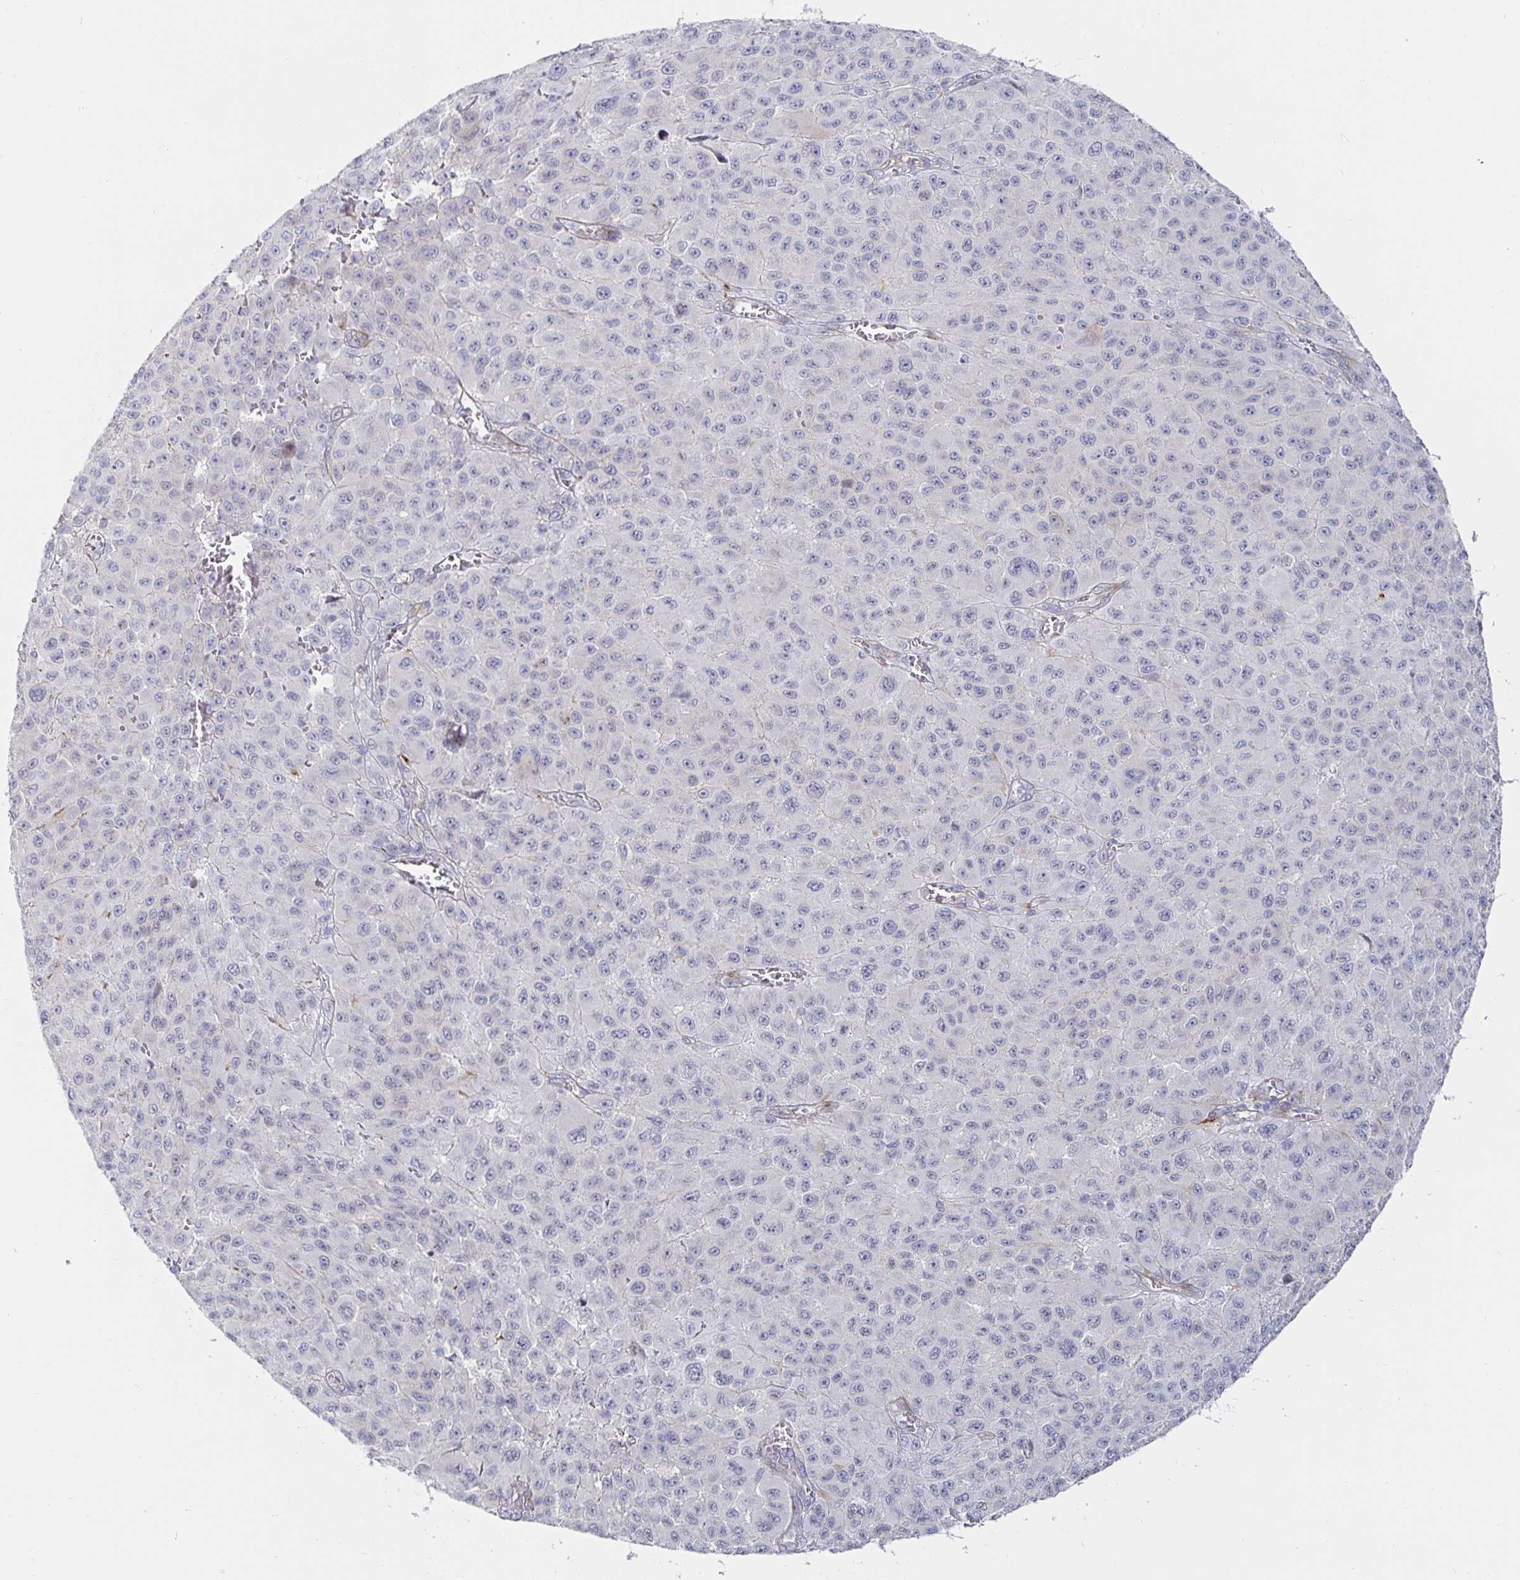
{"staining": {"intensity": "negative", "quantity": "none", "location": "none"}, "tissue": "melanoma", "cell_type": "Tumor cells", "image_type": "cancer", "snomed": [{"axis": "morphology", "description": "Malignant melanoma, NOS"}, {"axis": "topography", "description": "Skin"}], "caption": "A high-resolution photomicrograph shows immunohistochemistry staining of melanoma, which exhibits no significant staining in tumor cells. (DAB (3,3'-diaminobenzidine) immunohistochemistry (IHC) visualized using brightfield microscopy, high magnification).", "gene": "S100G", "patient": {"sex": "male", "age": 73}}